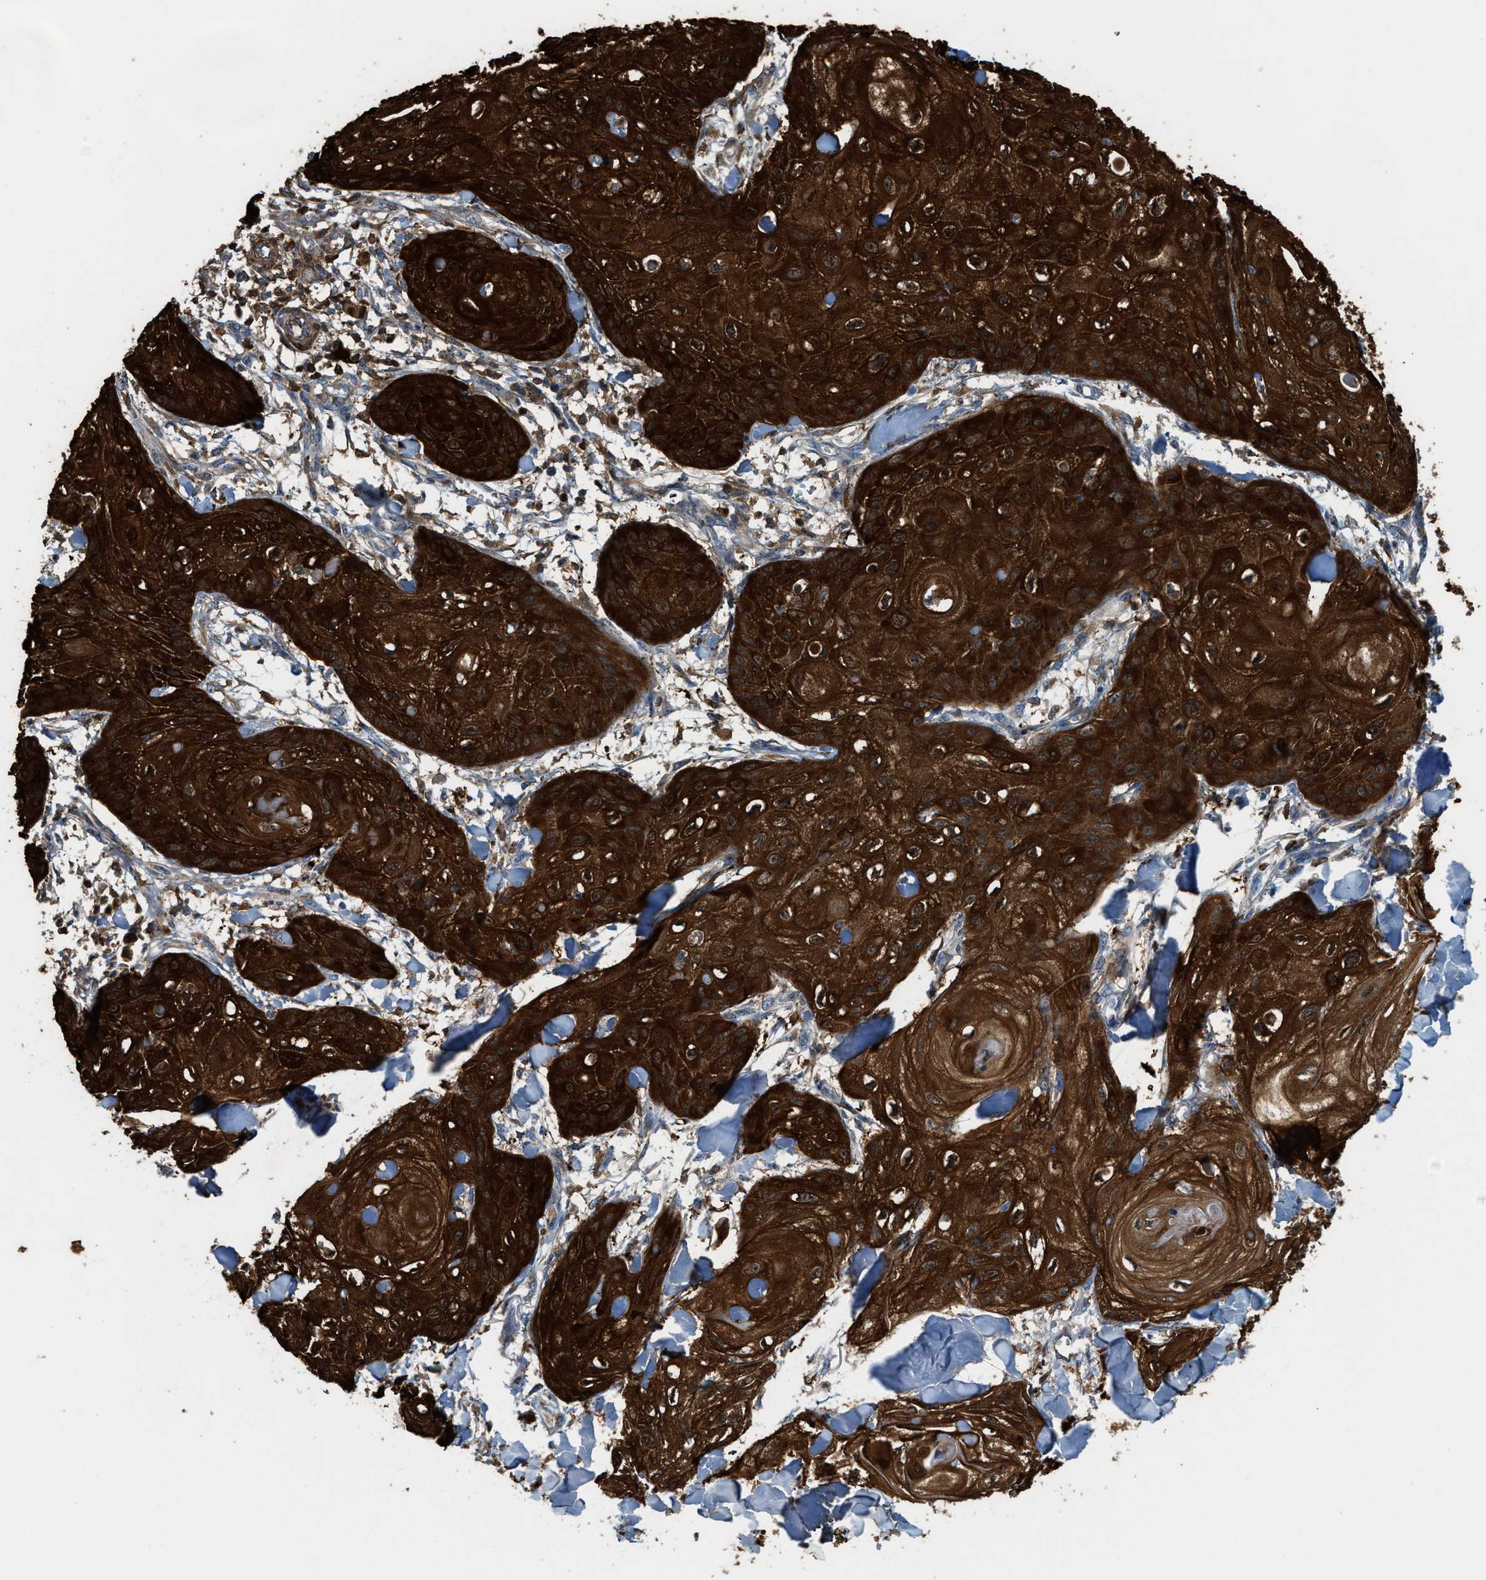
{"staining": {"intensity": "strong", "quantity": ">75%", "location": "cytoplasmic/membranous"}, "tissue": "skin cancer", "cell_type": "Tumor cells", "image_type": "cancer", "snomed": [{"axis": "morphology", "description": "Squamous cell carcinoma, NOS"}, {"axis": "topography", "description": "Skin"}], "caption": "Immunohistochemistry staining of skin cancer, which exhibits high levels of strong cytoplasmic/membranous positivity in approximately >75% of tumor cells indicating strong cytoplasmic/membranous protein staining. The staining was performed using DAB (3,3'-diaminobenzidine) (brown) for protein detection and nuclei were counterstained in hematoxylin (blue).", "gene": "SERPINB5", "patient": {"sex": "male", "age": 74}}